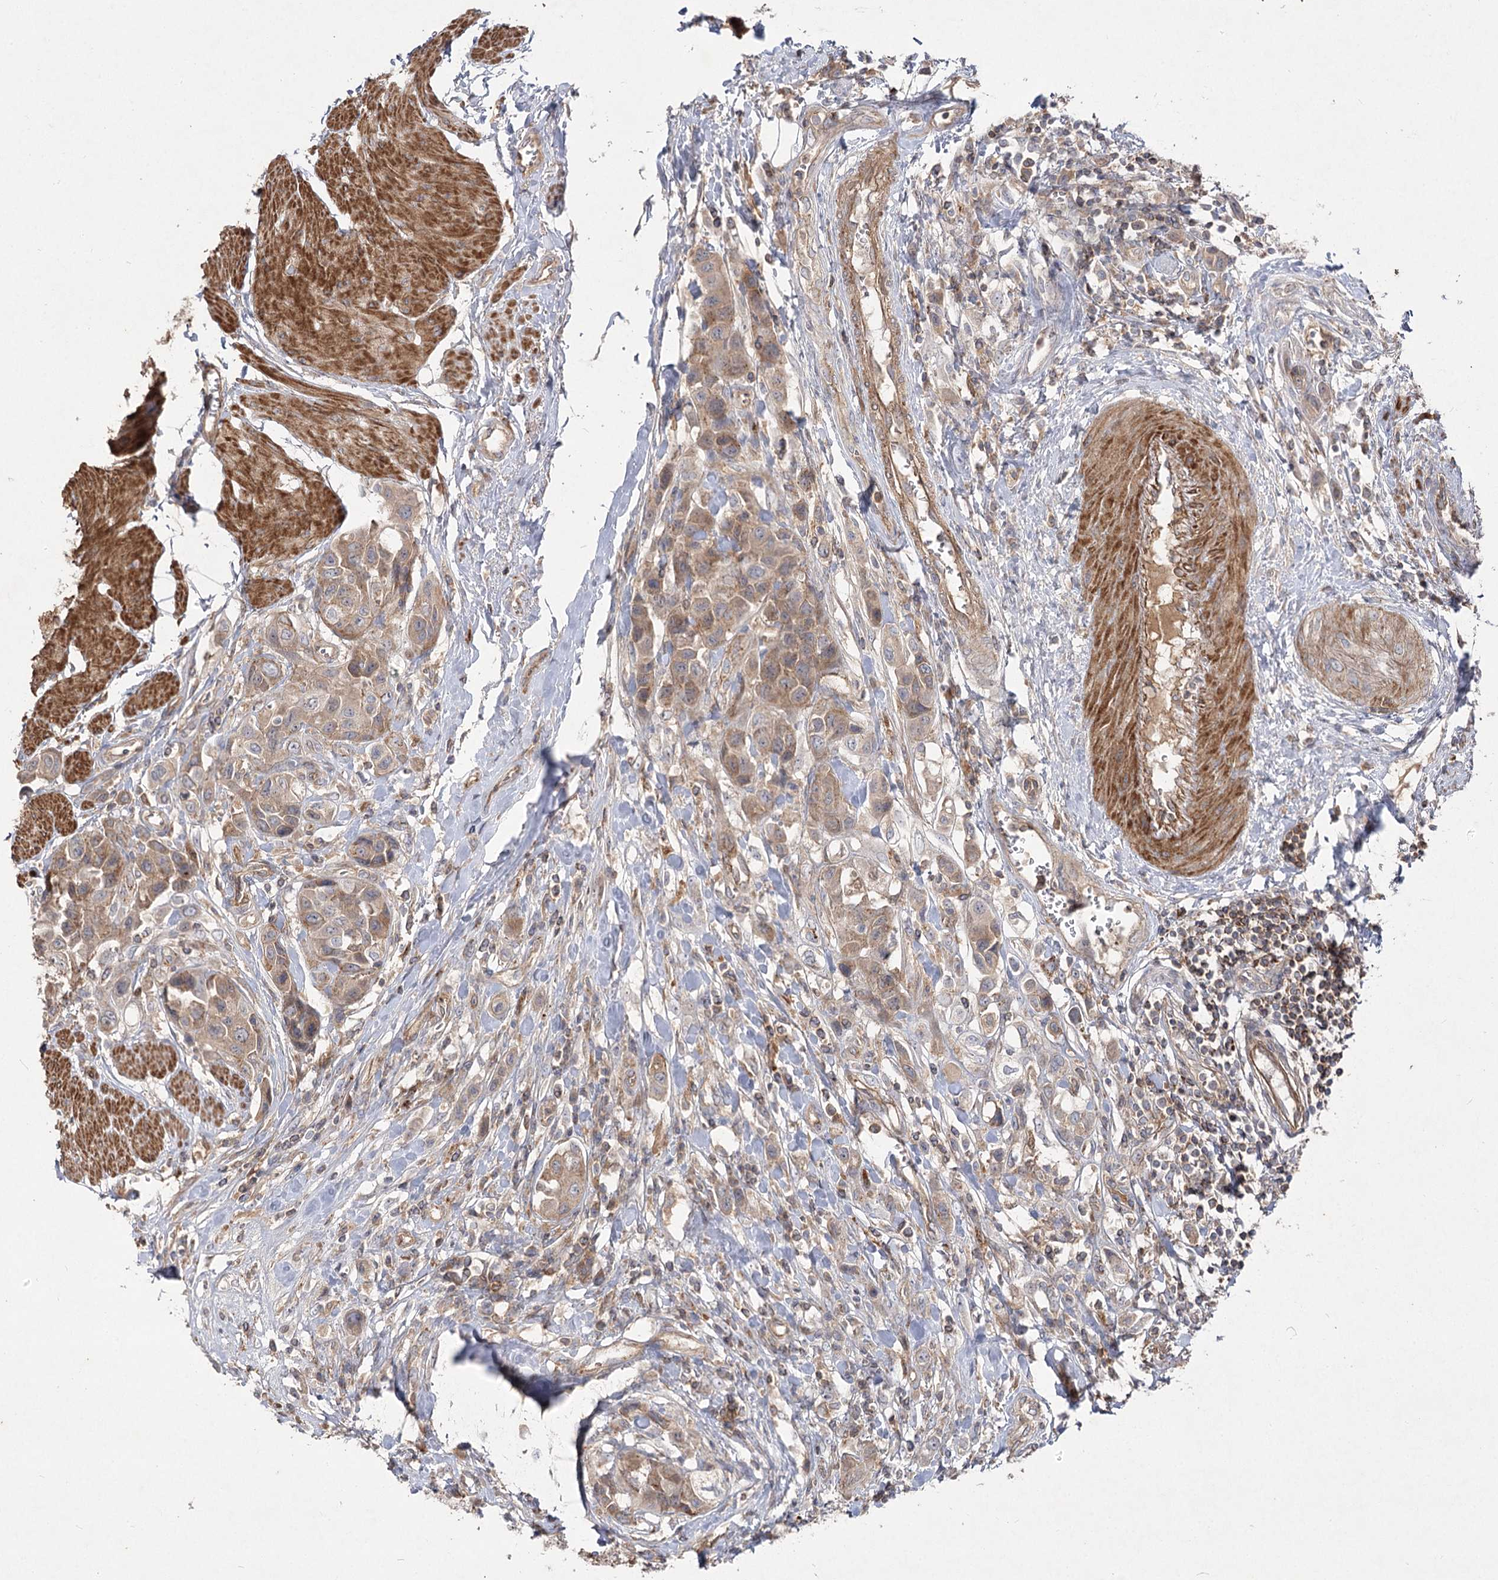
{"staining": {"intensity": "moderate", "quantity": ">75%", "location": "cytoplasmic/membranous"}, "tissue": "urothelial cancer", "cell_type": "Tumor cells", "image_type": "cancer", "snomed": [{"axis": "morphology", "description": "Urothelial carcinoma, High grade"}, {"axis": "topography", "description": "Urinary bladder"}], "caption": "Tumor cells display moderate cytoplasmic/membranous staining in approximately >75% of cells in high-grade urothelial carcinoma.", "gene": "KIAA0825", "patient": {"sex": "male", "age": 50}}